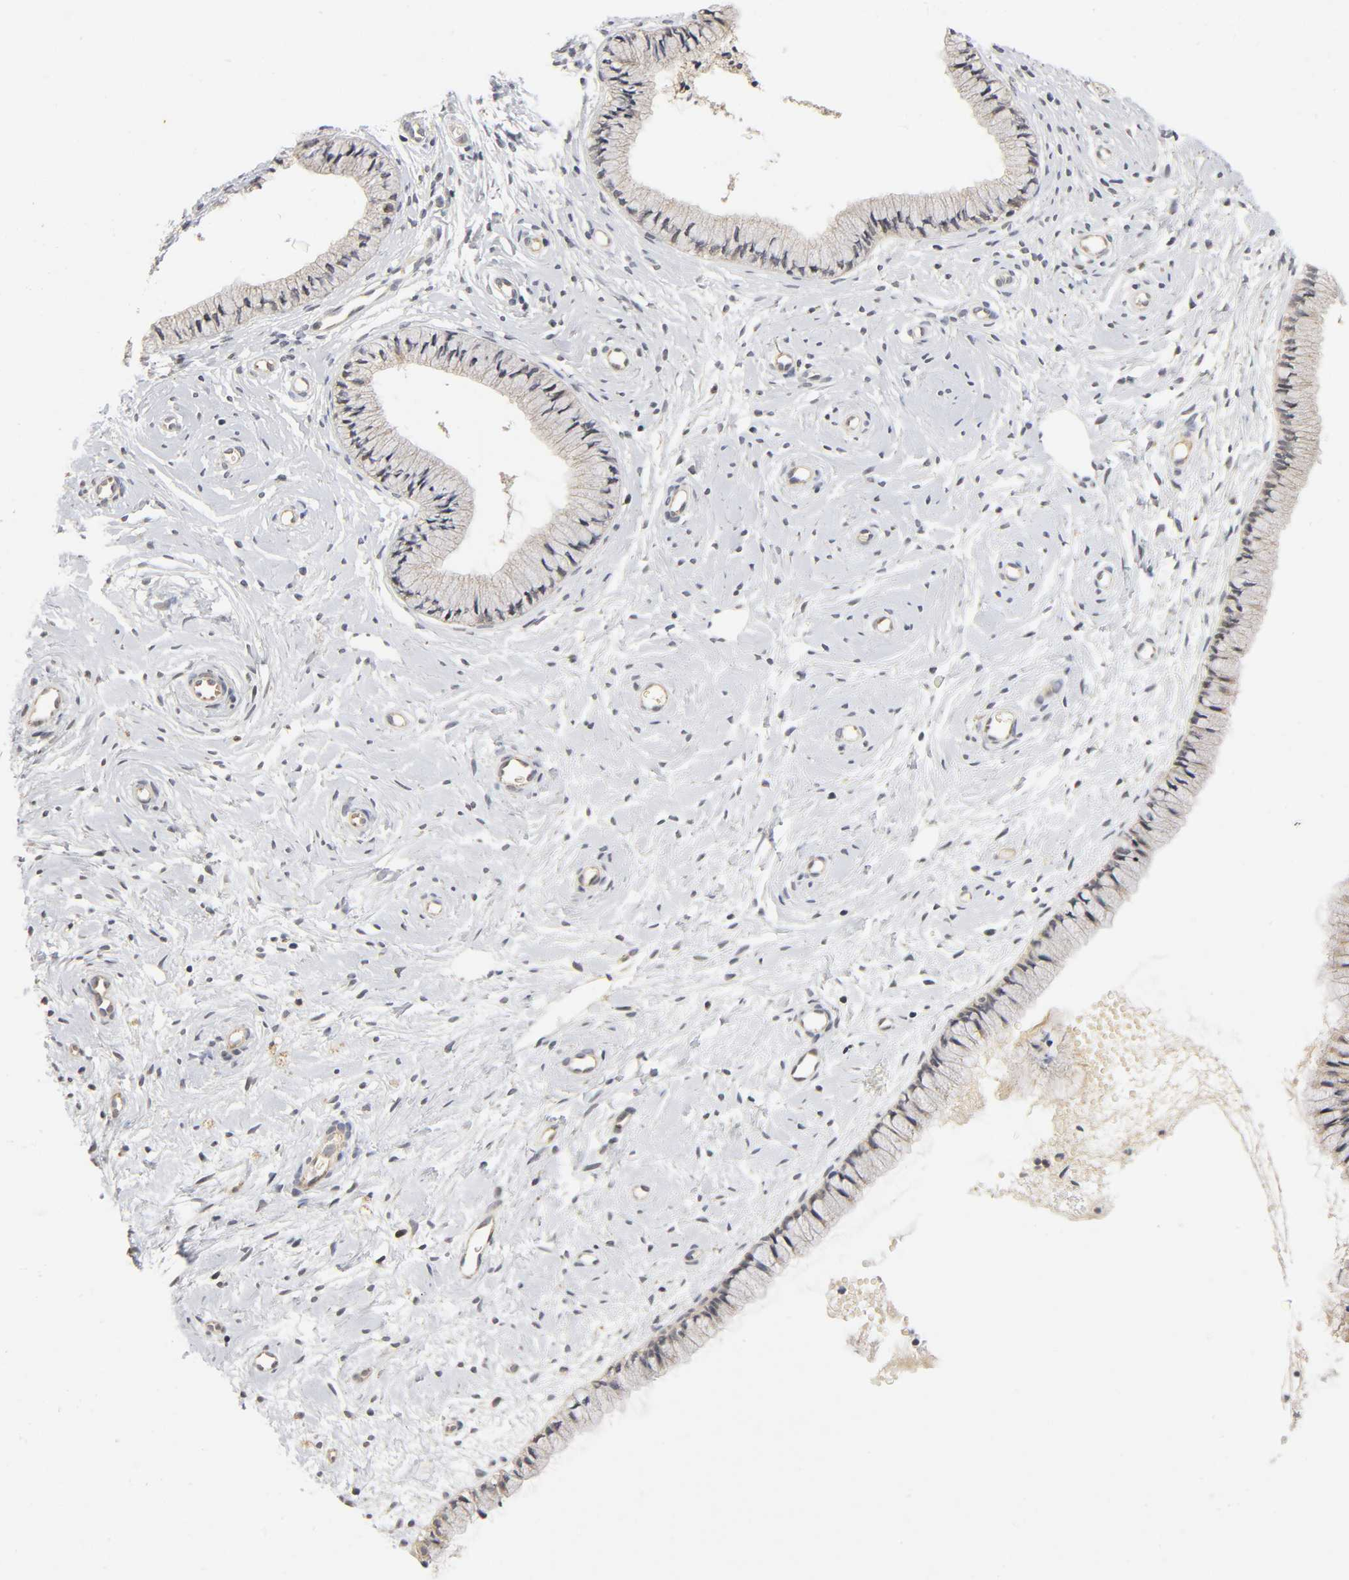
{"staining": {"intensity": "negative", "quantity": "none", "location": "none"}, "tissue": "cervix", "cell_type": "Glandular cells", "image_type": "normal", "snomed": [{"axis": "morphology", "description": "Normal tissue, NOS"}, {"axis": "topography", "description": "Cervix"}], "caption": "The immunohistochemistry (IHC) image has no significant staining in glandular cells of cervix.", "gene": "NRP1", "patient": {"sex": "female", "age": 46}}